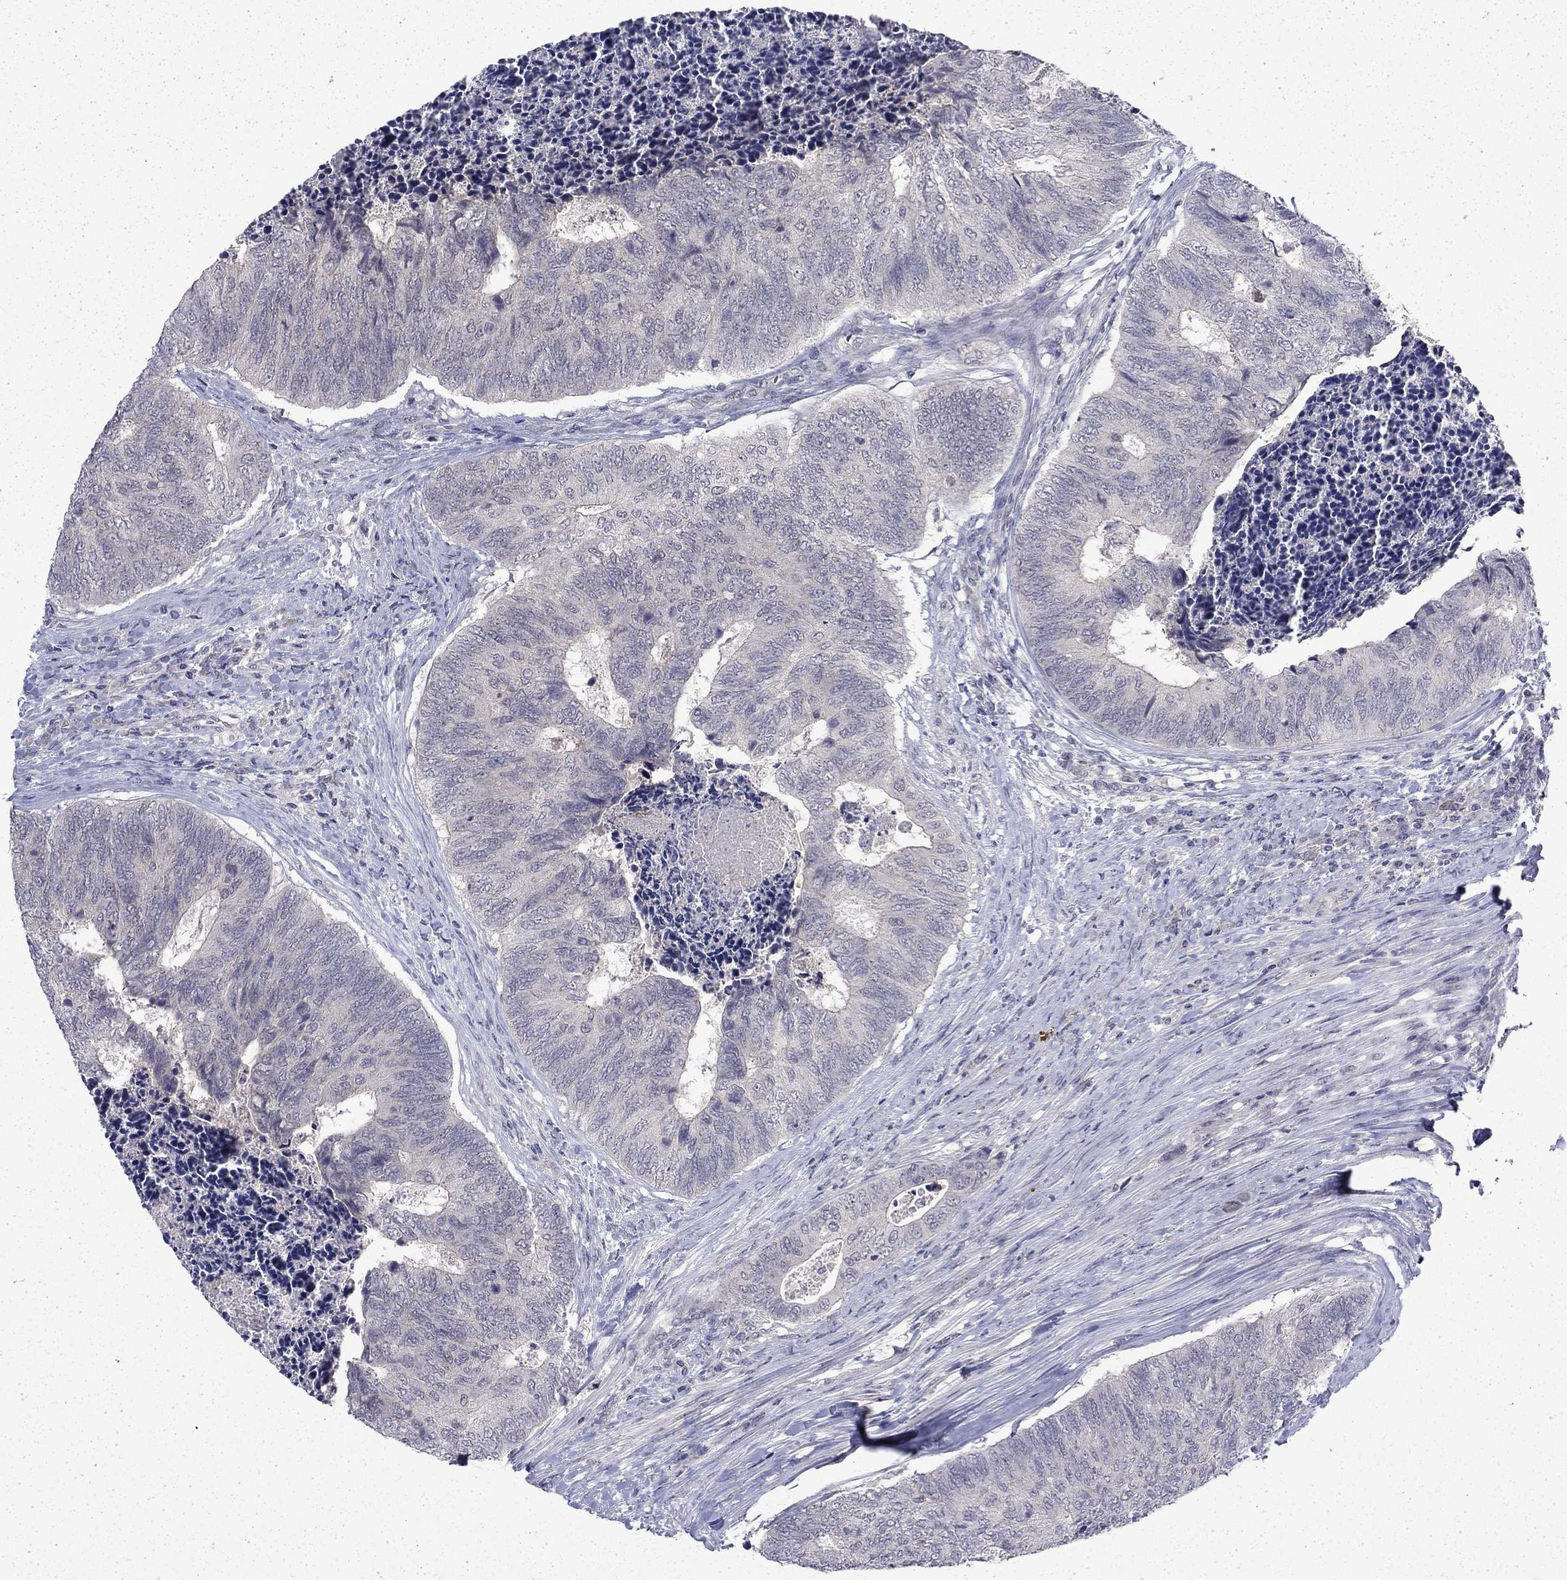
{"staining": {"intensity": "negative", "quantity": "none", "location": "none"}, "tissue": "colorectal cancer", "cell_type": "Tumor cells", "image_type": "cancer", "snomed": [{"axis": "morphology", "description": "Adenocarcinoma, NOS"}, {"axis": "topography", "description": "Colon"}], "caption": "Colorectal adenocarcinoma stained for a protein using immunohistochemistry (IHC) displays no expression tumor cells.", "gene": "CHAT", "patient": {"sex": "female", "age": 67}}